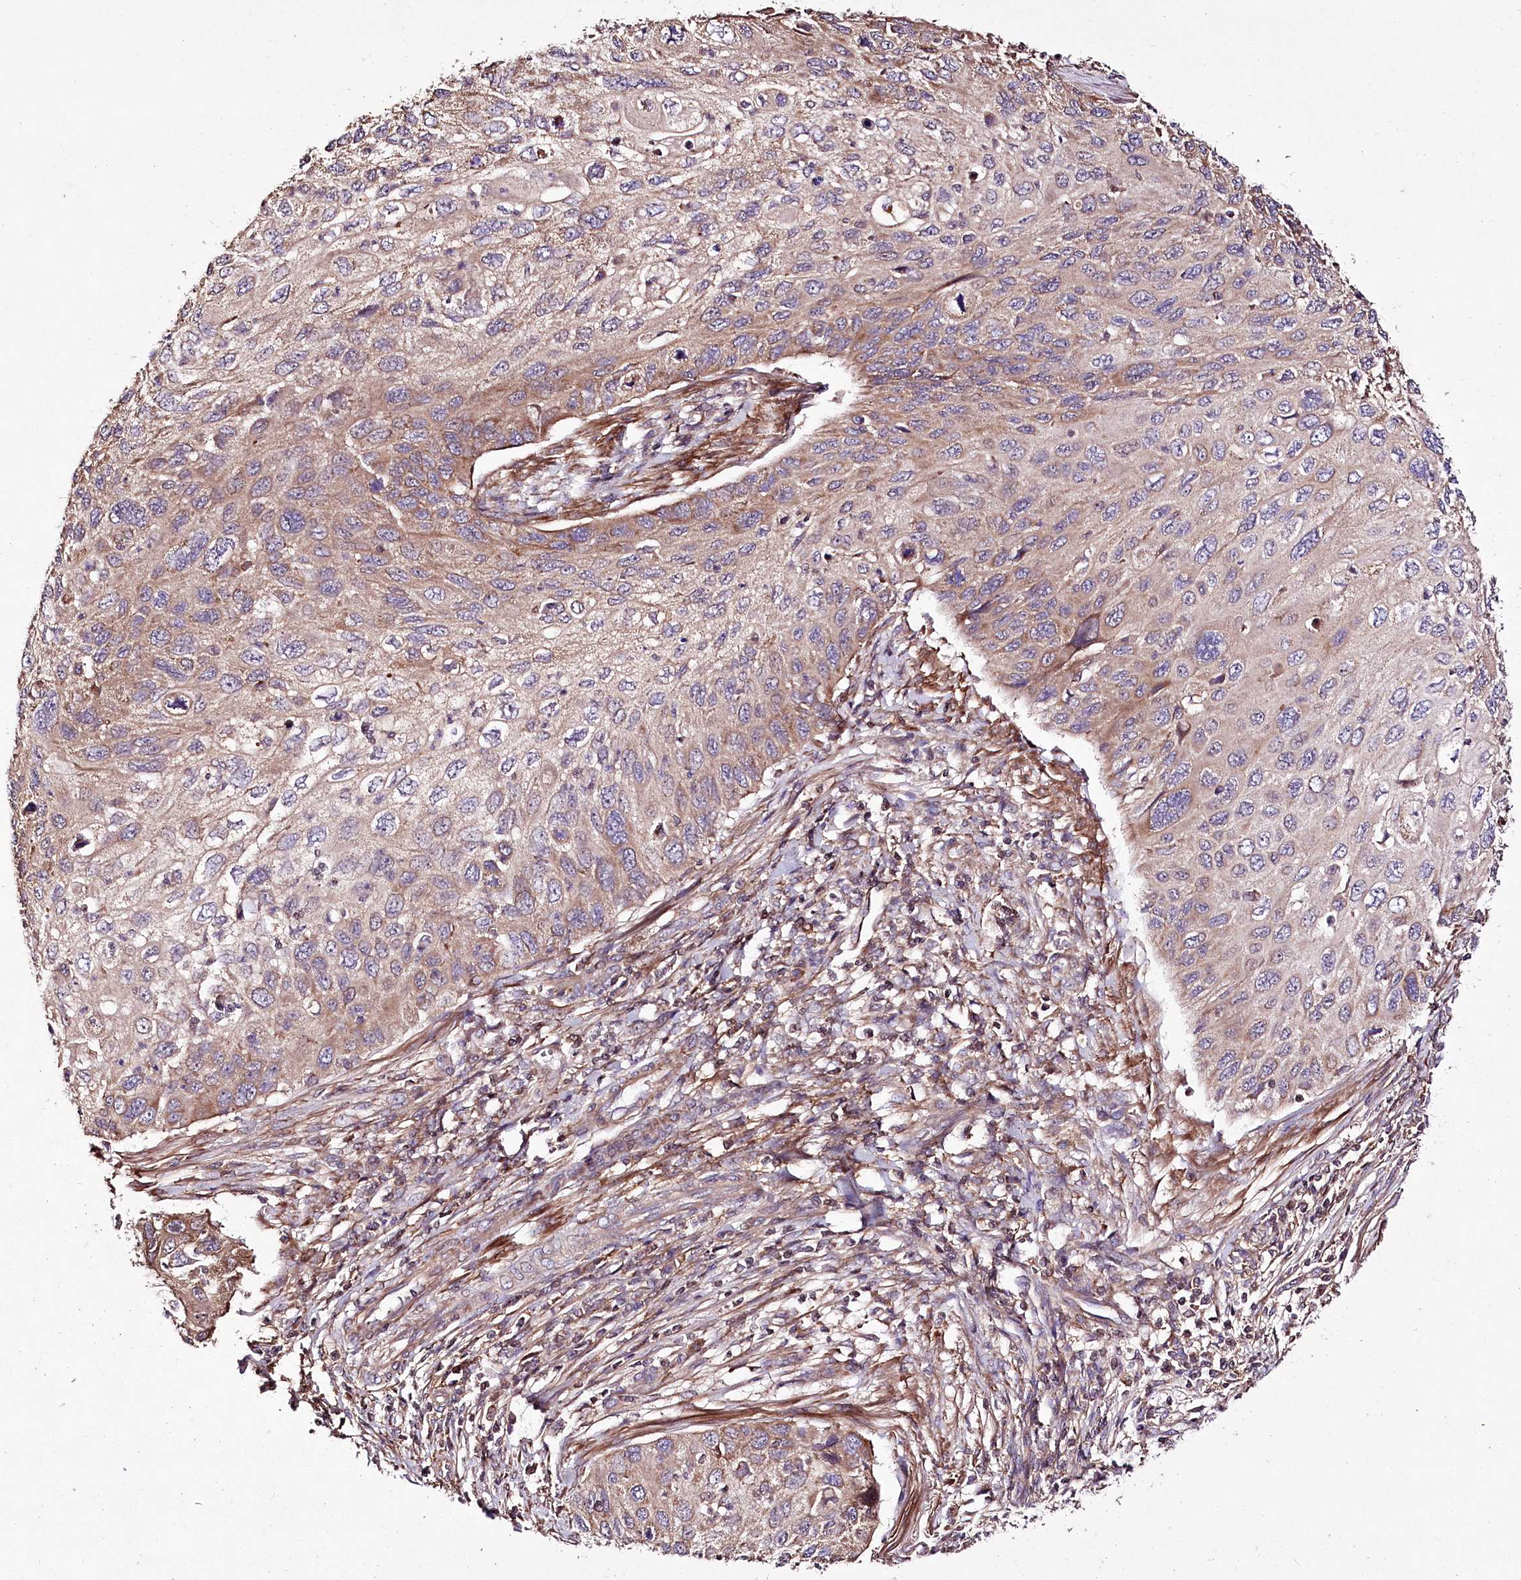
{"staining": {"intensity": "weak", "quantity": "25%-75%", "location": "cytoplasmic/membranous"}, "tissue": "cervical cancer", "cell_type": "Tumor cells", "image_type": "cancer", "snomed": [{"axis": "morphology", "description": "Squamous cell carcinoma, NOS"}, {"axis": "topography", "description": "Cervix"}], "caption": "Protein expression analysis of human cervical cancer (squamous cell carcinoma) reveals weak cytoplasmic/membranous staining in approximately 25%-75% of tumor cells.", "gene": "WWC1", "patient": {"sex": "female", "age": 70}}